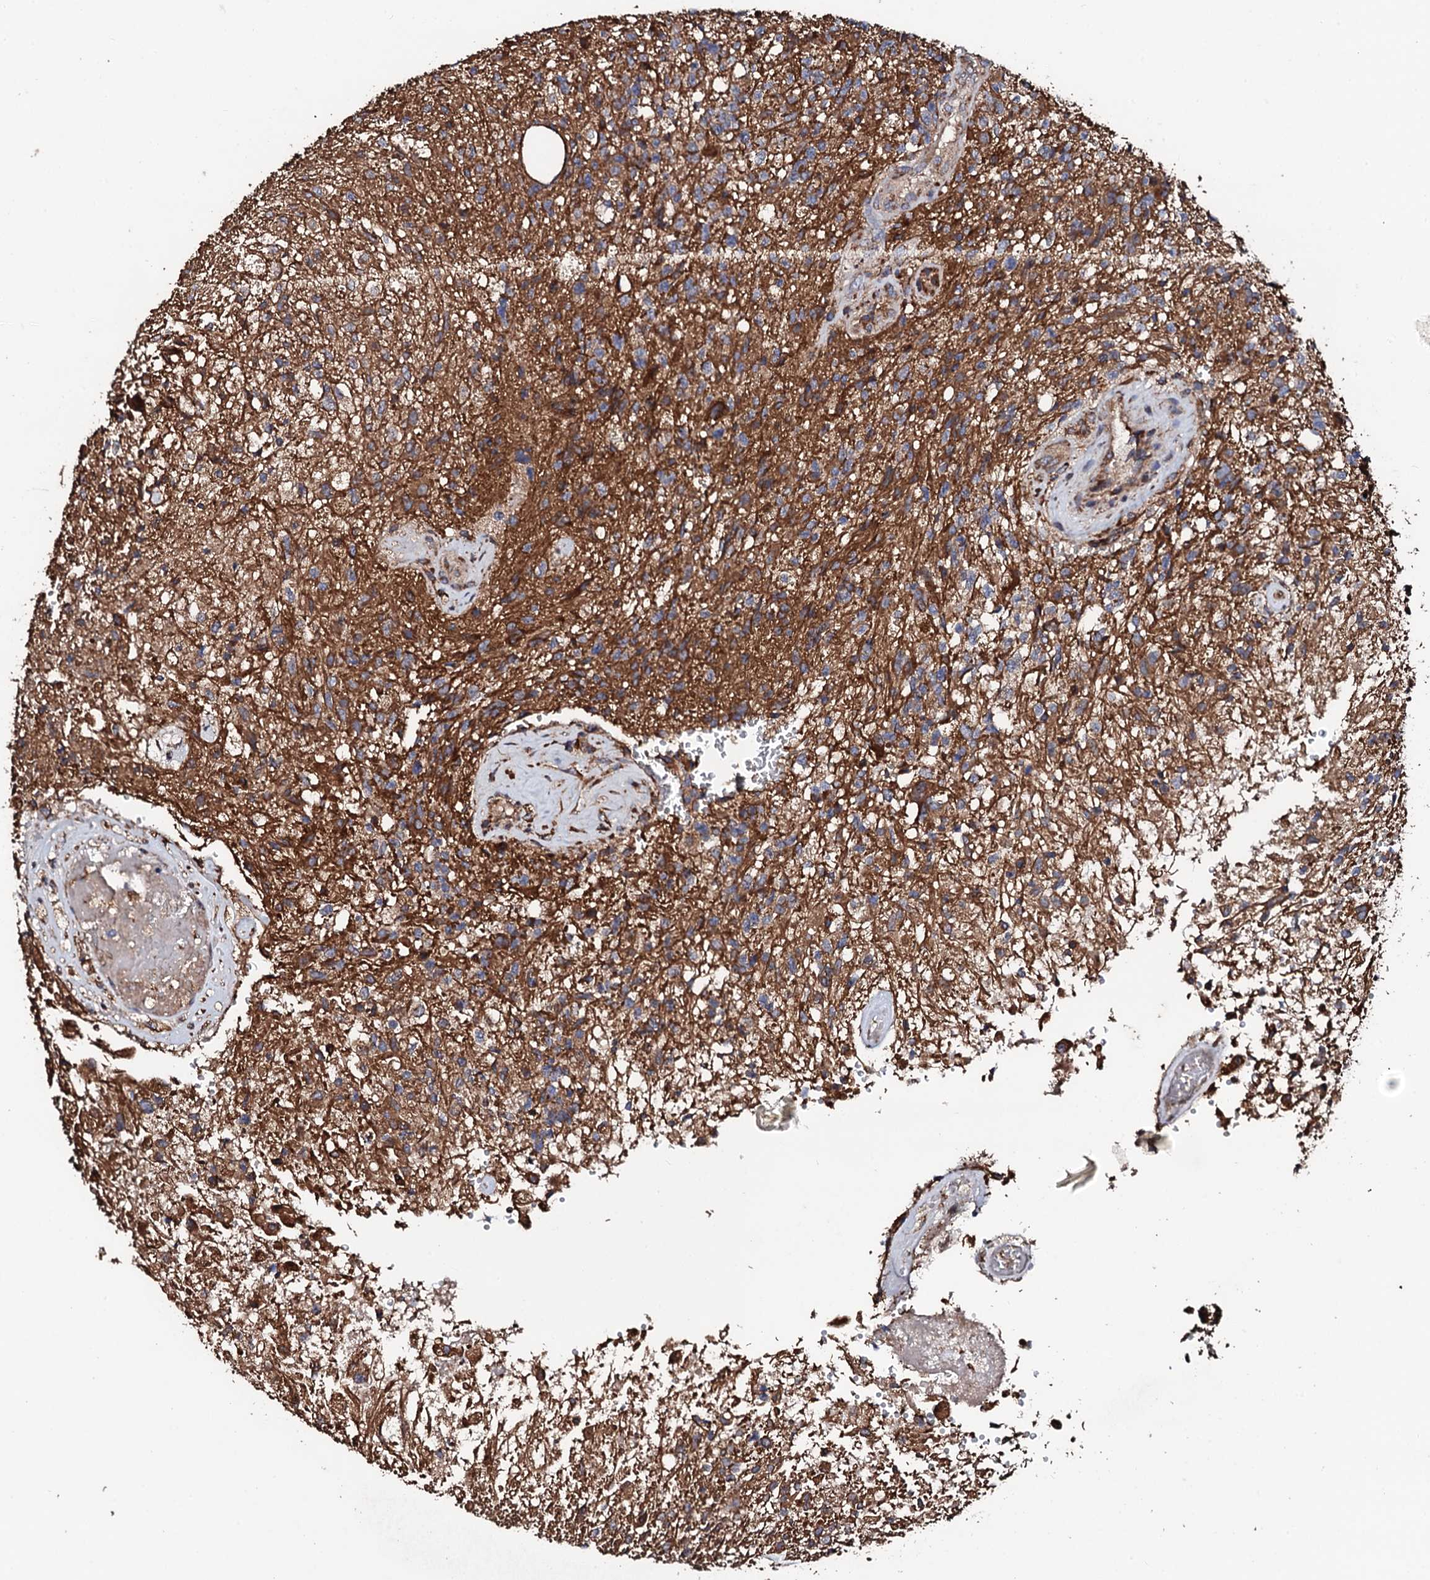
{"staining": {"intensity": "moderate", "quantity": ">75%", "location": "cytoplasmic/membranous"}, "tissue": "glioma", "cell_type": "Tumor cells", "image_type": "cancer", "snomed": [{"axis": "morphology", "description": "Glioma, malignant, High grade"}, {"axis": "topography", "description": "Brain"}], "caption": "IHC of glioma exhibits medium levels of moderate cytoplasmic/membranous positivity in about >75% of tumor cells. Using DAB (3,3'-diaminobenzidine) (brown) and hematoxylin (blue) stains, captured at high magnification using brightfield microscopy.", "gene": "CKAP5", "patient": {"sex": "male", "age": 56}}